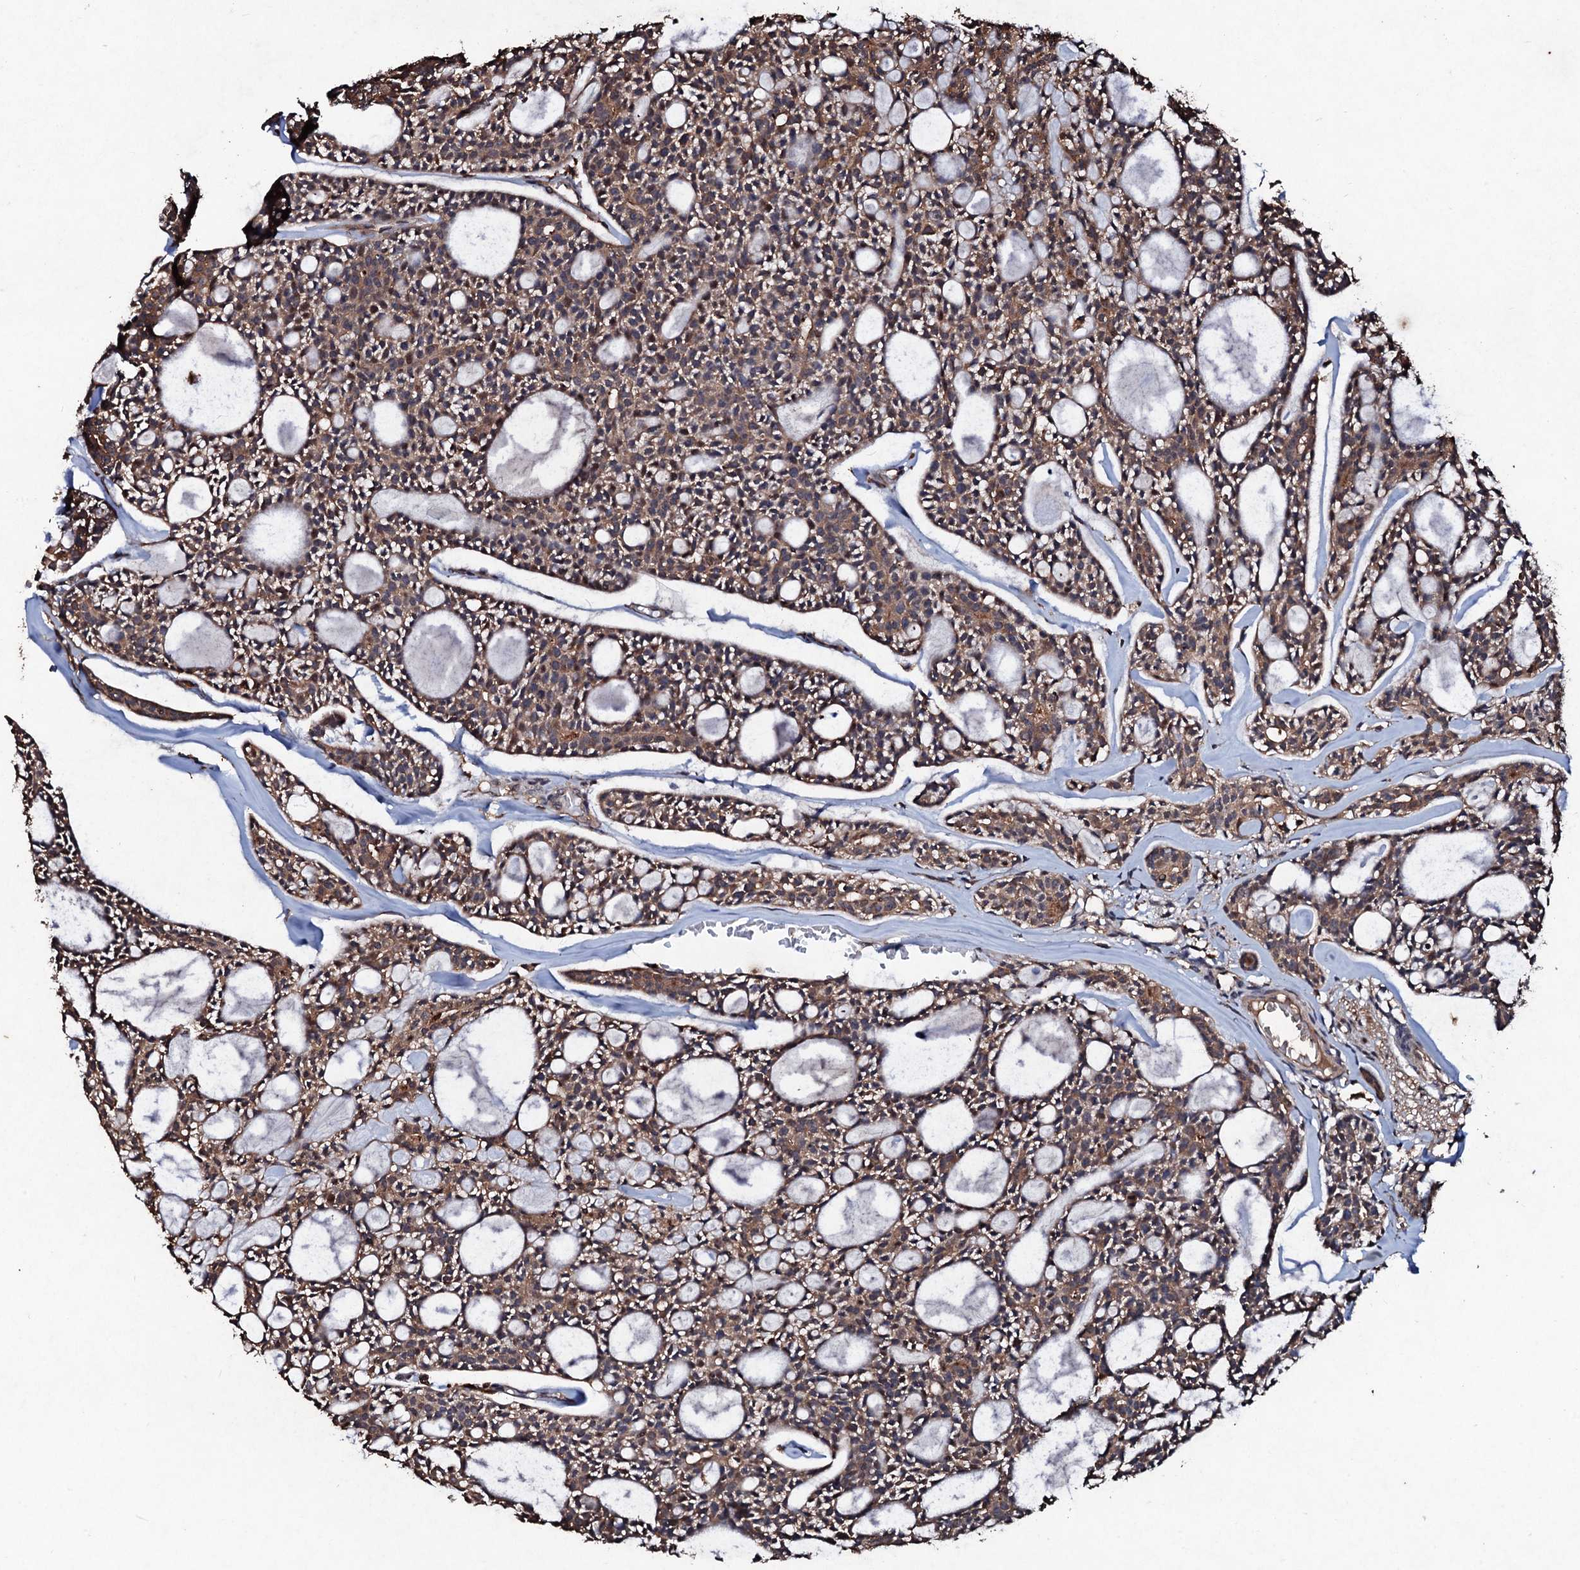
{"staining": {"intensity": "moderate", "quantity": ">75%", "location": "cytoplasmic/membranous"}, "tissue": "head and neck cancer", "cell_type": "Tumor cells", "image_type": "cancer", "snomed": [{"axis": "morphology", "description": "Adenocarcinoma, NOS"}, {"axis": "topography", "description": "Salivary gland"}, {"axis": "topography", "description": "Head-Neck"}], "caption": "Immunohistochemistry (IHC) (DAB (3,3'-diaminobenzidine)) staining of head and neck adenocarcinoma shows moderate cytoplasmic/membranous protein expression in approximately >75% of tumor cells.", "gene": "KERA", "patient": {"sex": "male", "age": 55}}